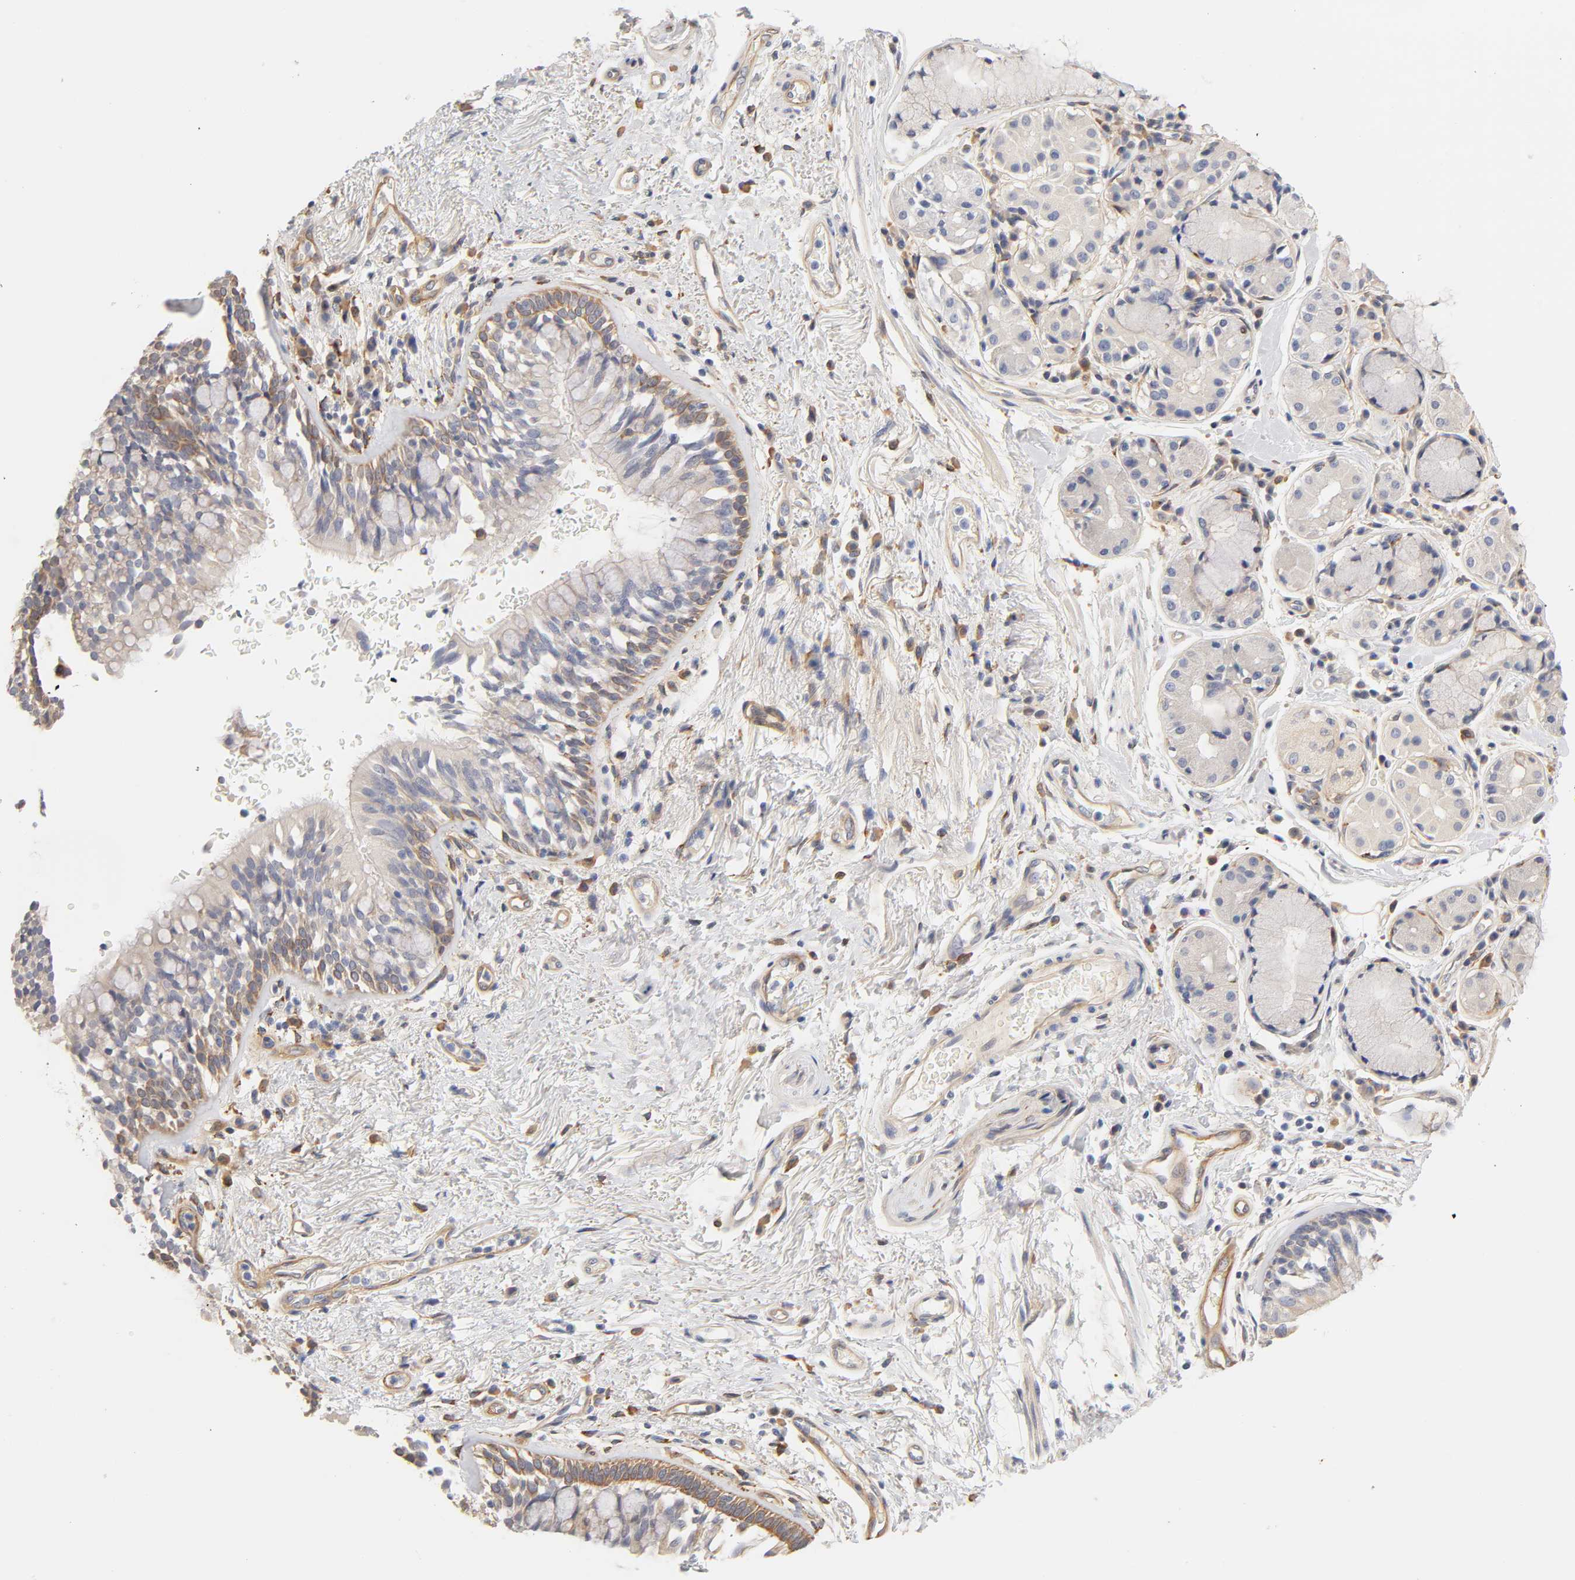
{"staining": {"intensity": "weak", "quantity": "<25%", "location": "cytoplasmic/membranous"}, "tissue": "bronchus", "cell_type": "Respiratory epithelial cells", "image_type": "normal", "snomed": [{"axis": "morphology", "description": "Normal tissue, NOS"}, {"axis": "morphology", "description": "Adenocarcinoma, NOS"}, {"axis": "topography", "description": "Bronchus"}, {"axis": "topography", "description": "Lung"}], "caption": "Immunohistochemistry of benign bronchus reveals no staining in respiratory epithelial cells.", "gene": "LAMB1", "patient": {"sex": "male", "age": 71}}